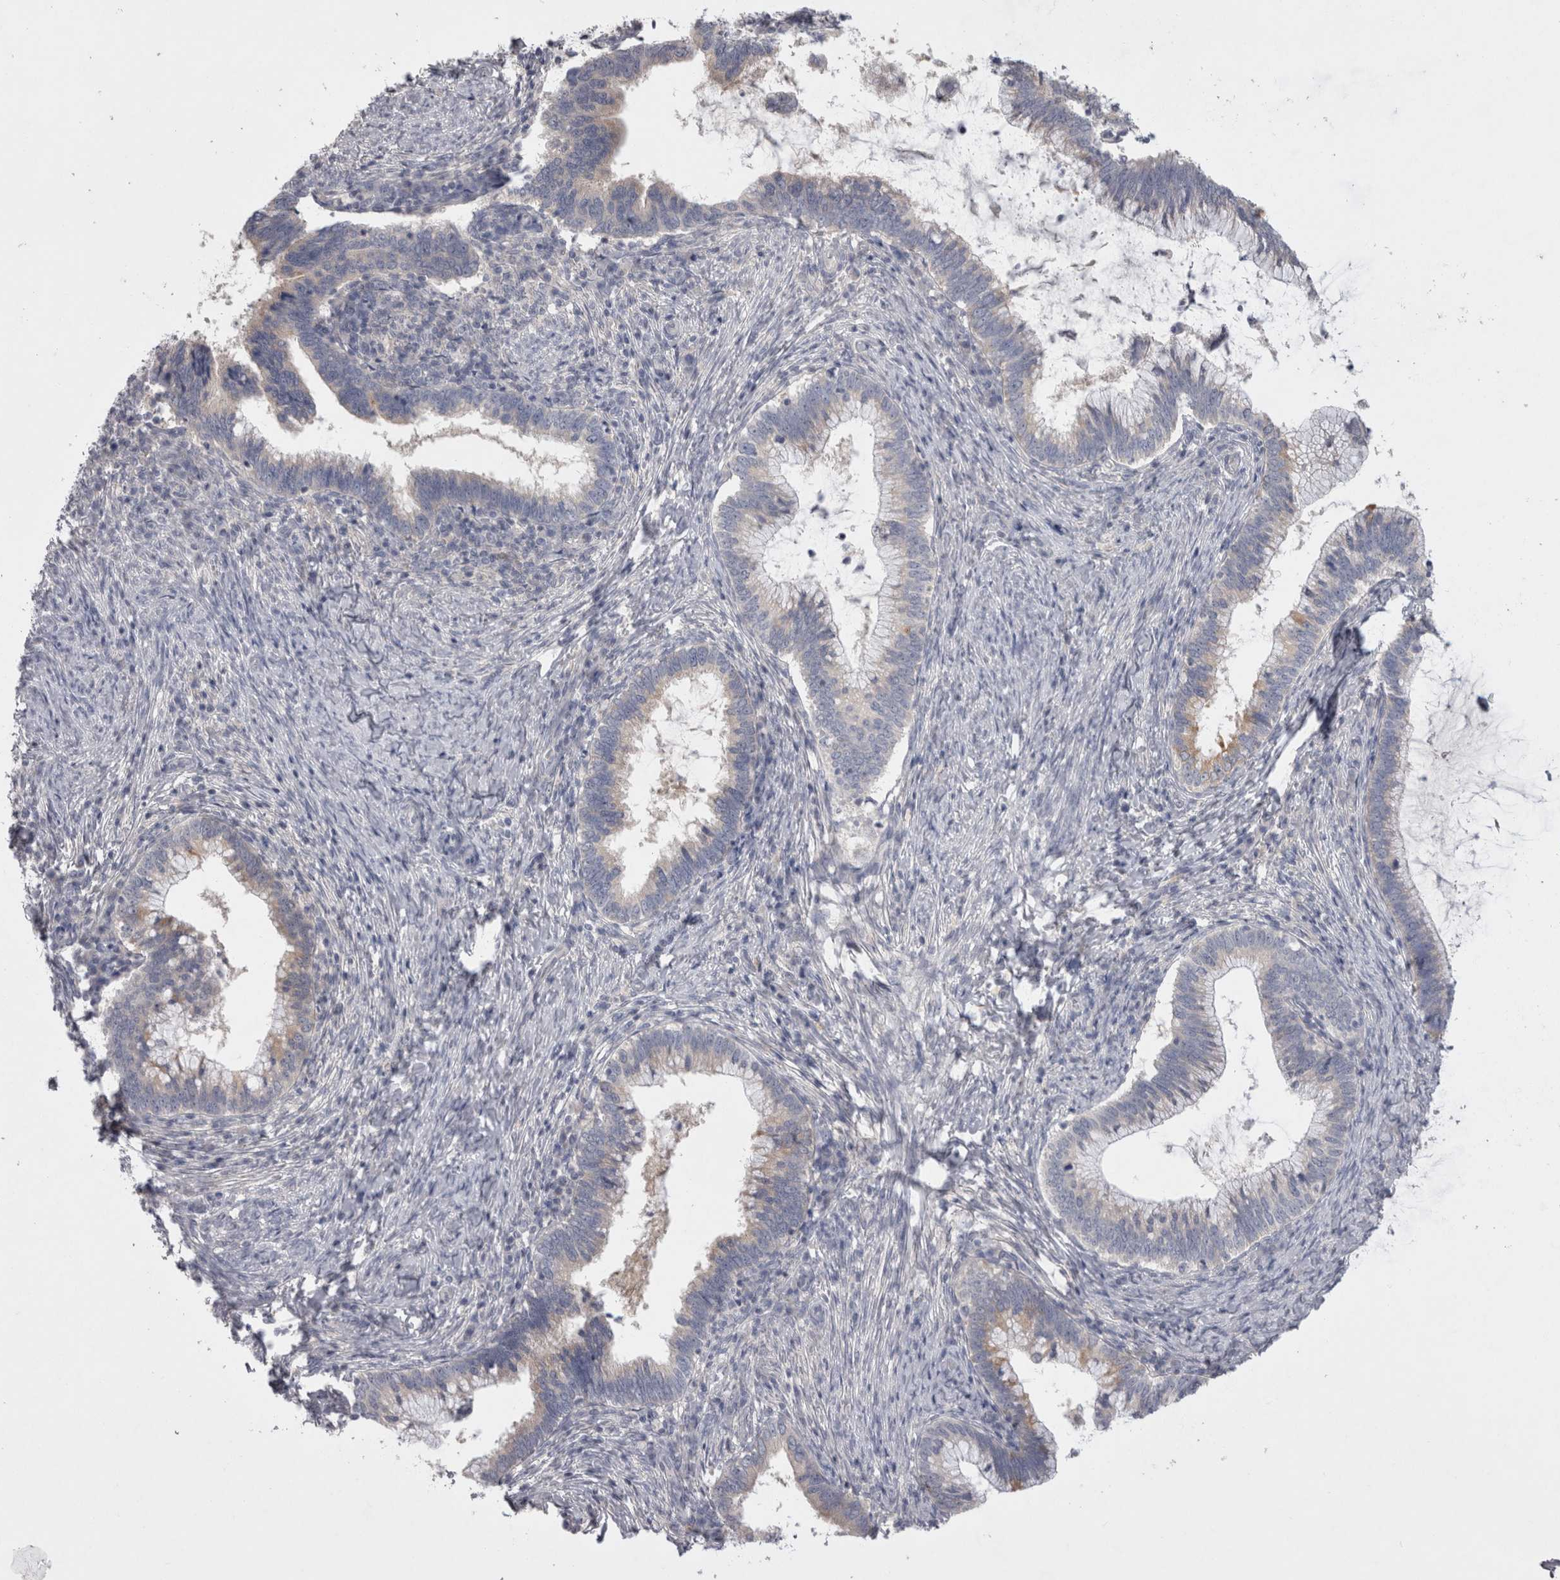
{"staining": {"intensity": "weak", "quantity": "<25%", "location": "cytoplasmic/membranous"}, "tissue": "cervical cancer", "cell_type": "Tumor cells", "image_type": "cancer", "snomed": [{"axis": "morphology", "description": "Adenocarcinoma, NOS"}, {"axis": "topography", "description": "Cervix"}], "caption": "The micrograph demonstrates no staining of tumor cells in cervical cancer (adenocarcinoma).", "gene": "LRRC40", "patient": {"sex": "female", "age": 36}}